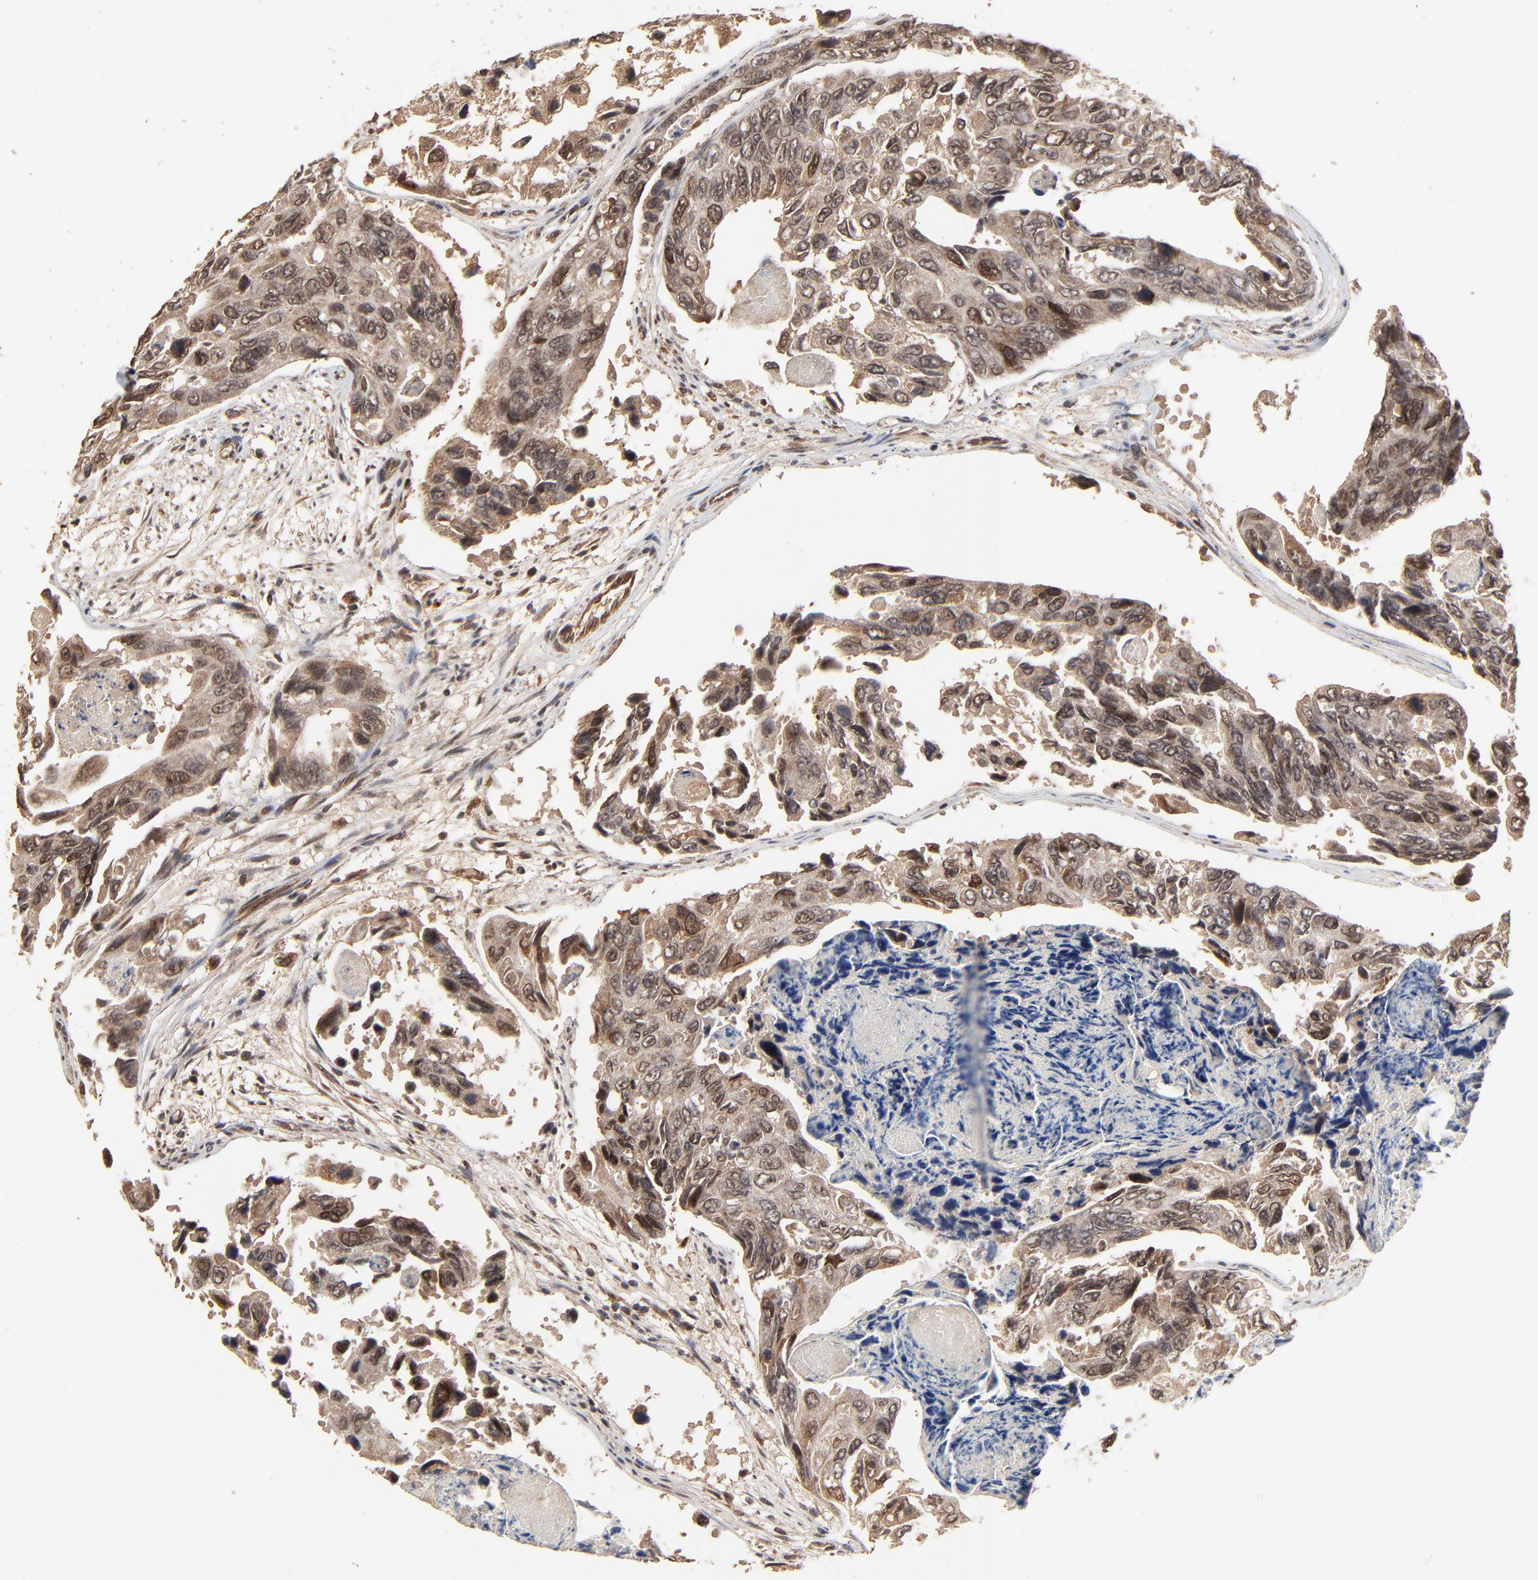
{"staining": {"intensity": "moderate", "quantity": ">75%", "location": "cytoplasmic/membranous,nuclear"}, "tissue": "colorectal cancer", "cell_type": "Tumor cells", "image_type": "cancer", "snomed": [{"axis": "morphology", "description": "Adenocarcinoma, NOS"}, {"axis": "topography", "description": "Colon"}], "caption": "Immunohistochemistry (DAB) staining of colorectal cancer (adenocarcinoma) displays moderate cytoplasmic/membranous and nuclear protein expression in approximately >75% of tumor cells. The staining was performed using DAB to visualize the protein expression in brown, while the nuclei were stained in blue with hematoxylin (Magnification: 20x).", "gene": "FAM227A", "patient": {"sex": "female", "age": 86}}